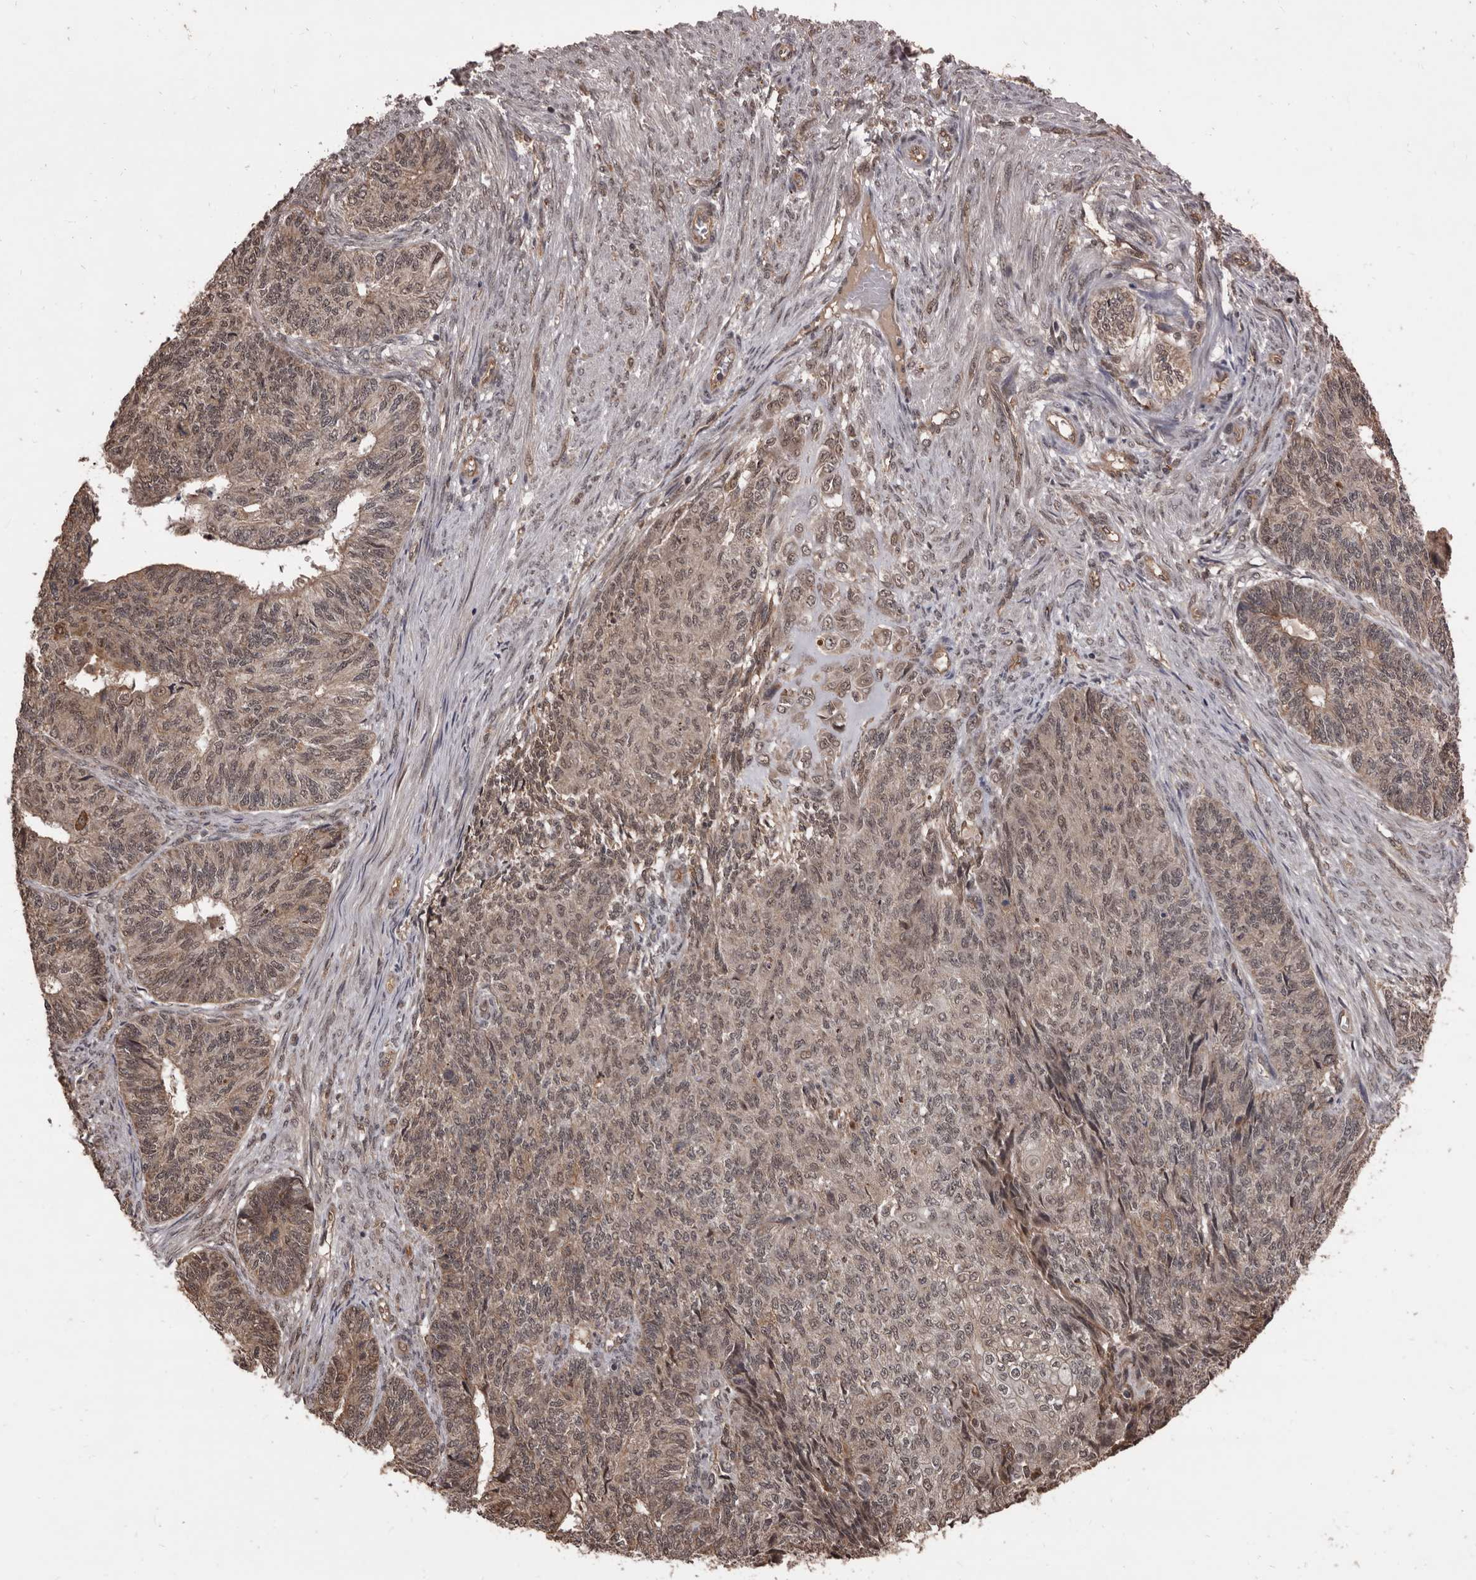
{"staining": {"intensity": "weak", "quantity": "25%-75%", "location": "nuclear"}, "tissue": "endometrial cancer", "cell_type": "Tumor cells", "image_type": "cancer", "snomed": [{"axis": "morphology", "description": "Adenocarcinoma, NOS"}, {"axis": "topography", "description": "Endometrium"}], "caption": "Immunohistochemistry (DAB (3,3'-diaminobenzidine)) staining of human adenocarcinoma (endometrial) shows weak nuclear protein positivity in approximately 25%-75% of tumor cells.", "gene": "AHR", "patient": {"sex": "female", "age": 32}}